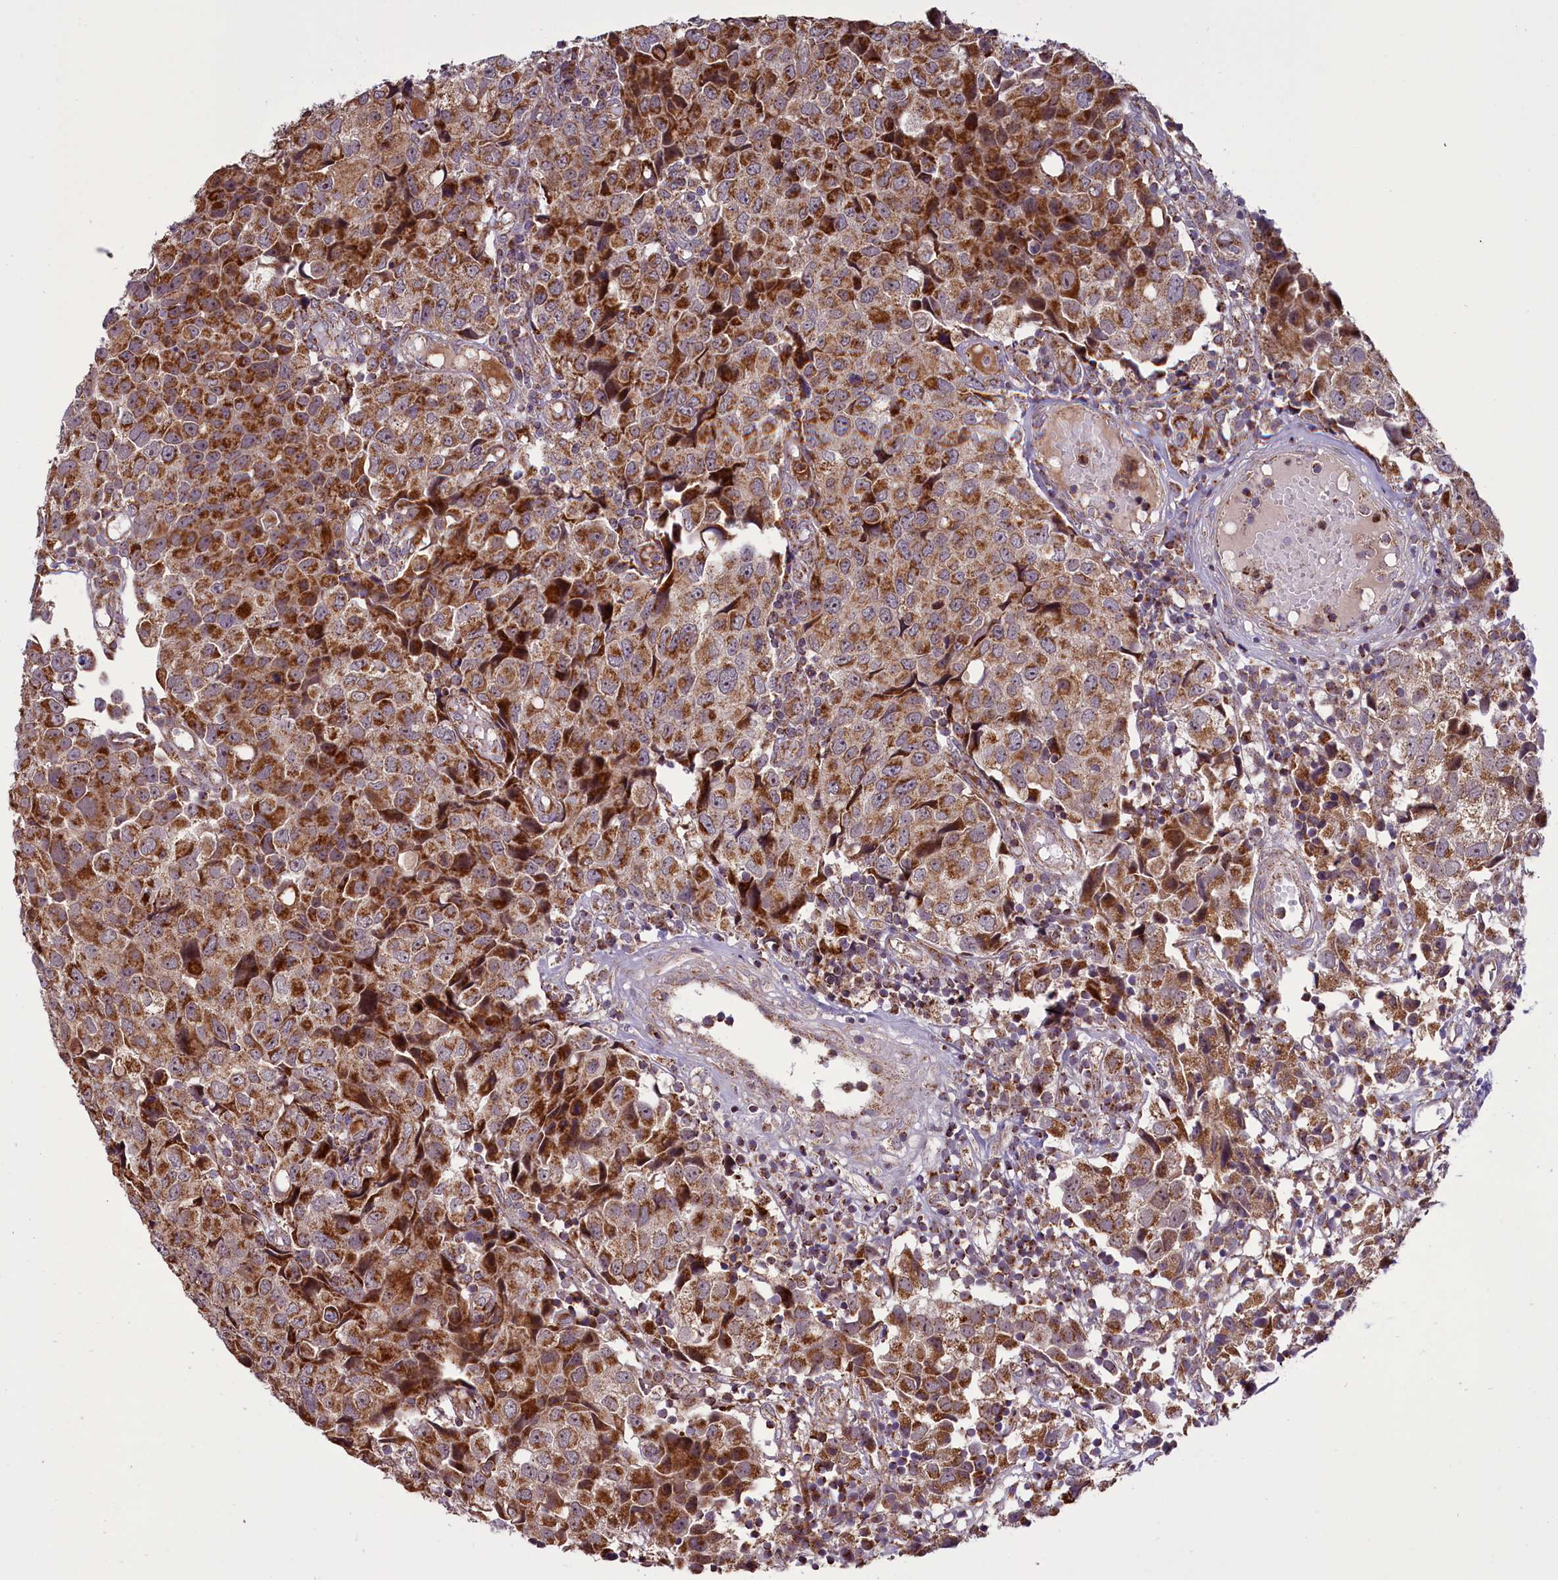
{"staining": {"intensity": "moderate", "quantity": ">75%", "location": "cytoplasmic/membranous"}, "tissue": "urothelial cancer", "cell_type": "Tumor cells", "image_type": "cancer", "snomed": [{"axis": "morphology", "description": "Urothelial carcinoma, High grade"}, {"axis": "topography", "description": "Urinary bladder"}], "caption": "An immunohistochemistry image of tumor tissue is shown. Protein staining in brown labels moderate cytoplasmic/membranous positivity in urothelial cancer within tumor cells.", "gene": "GLRX5", "patient": {"sex": "female", "age": 75}}